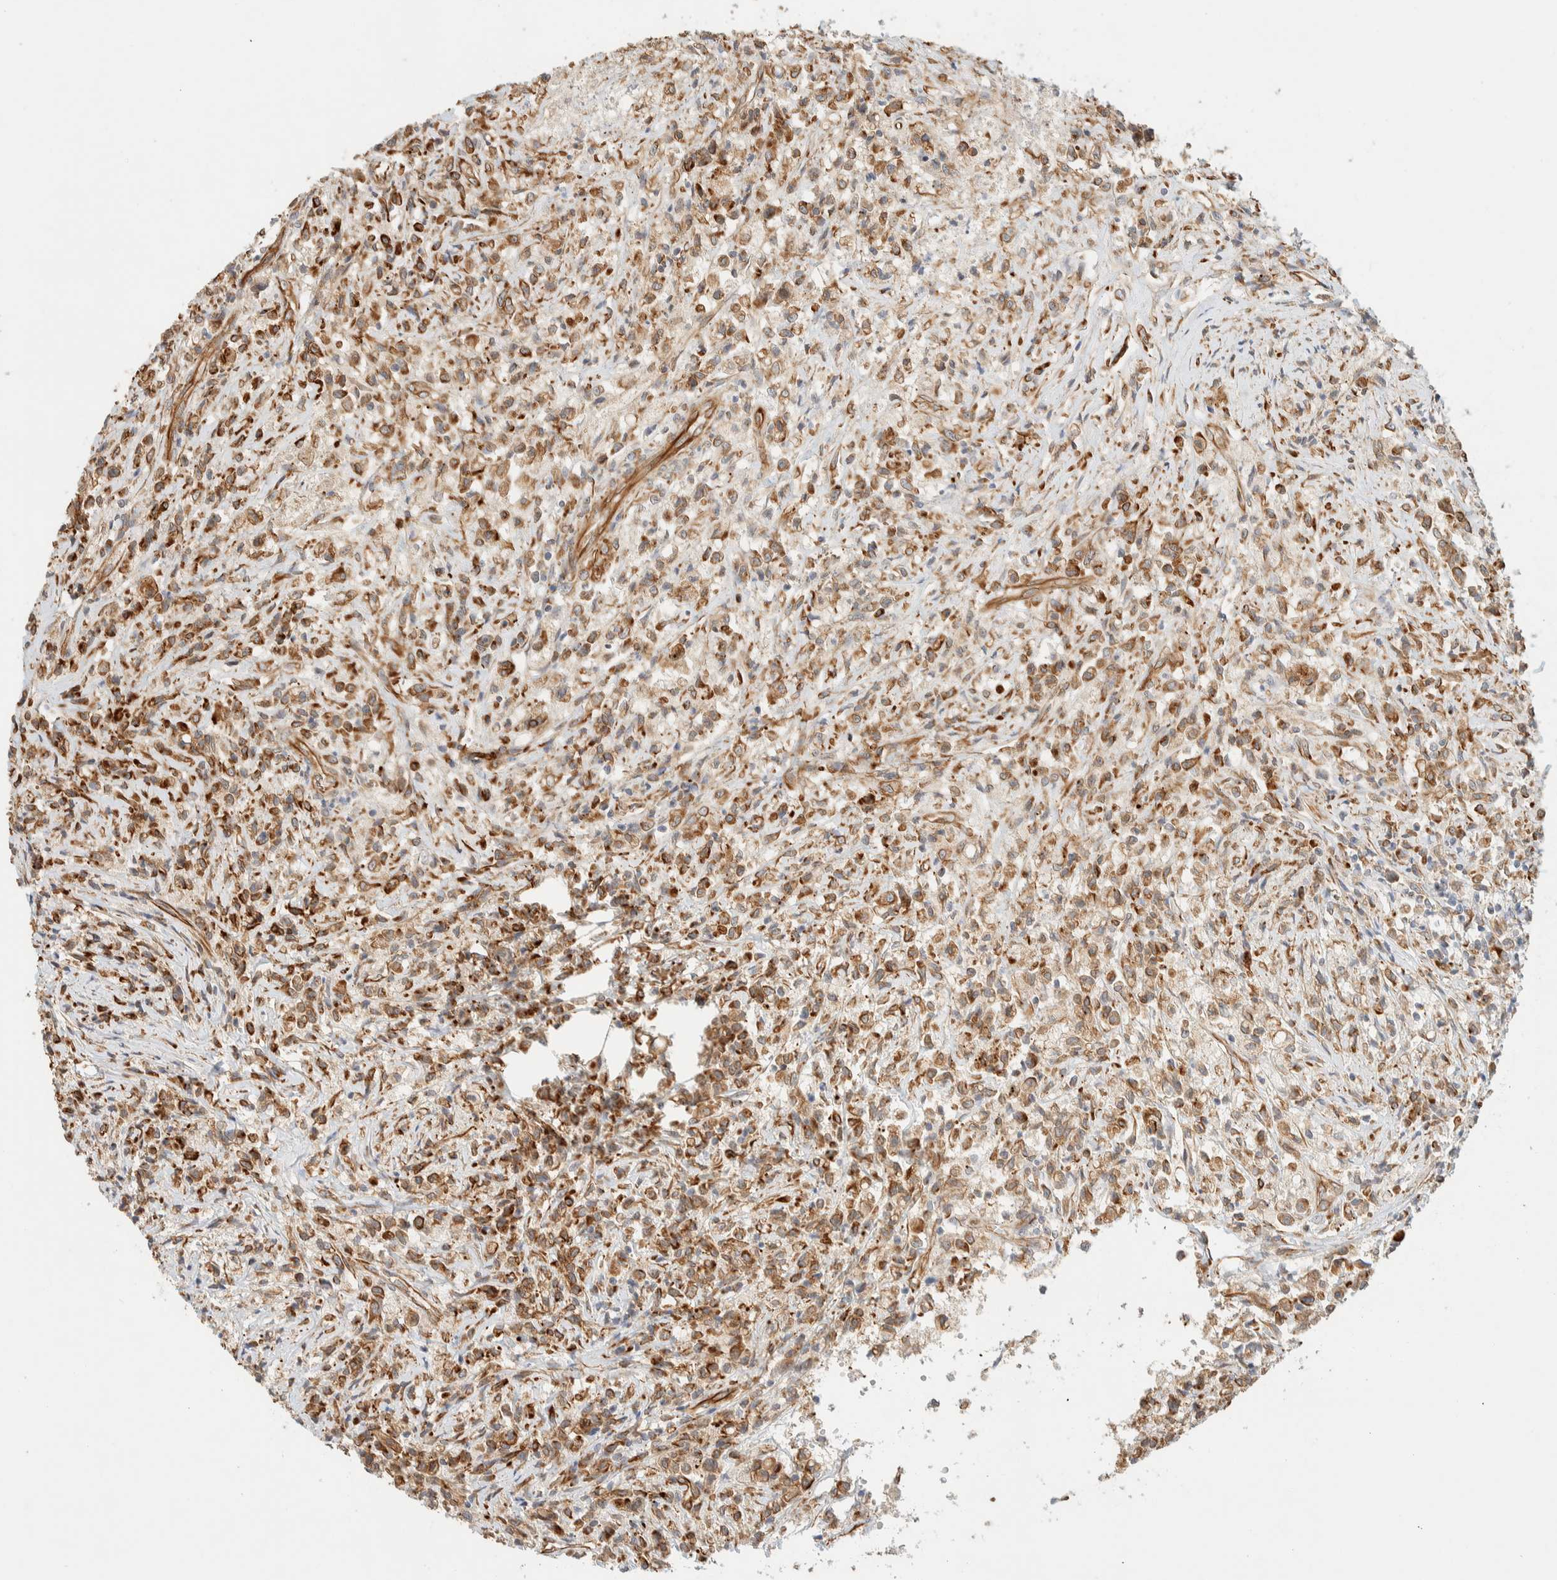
{"staining": {"intensity": "moderate", "quantity": ">75%", "location": "cytoplasmic/membranous"}, "tissue": "testis cancer", "cell_type": "Tumor cells", "image_type": "cancer", "snomed": [{"axis": "morphology", "description": "Carcinoma, Embryonal, NOS"}, {"axis": "topography", "description": "Testis"}], "caption": "High-power microscopy captured an immunohistochemistry (IHC) image of testis cancer (embryonal carcinoma), revealing moderate cytoplasmic/membranous staining in approximately >75% of tumor cells. The protein of interest is stained brown, and the nuclei are stained in blue (DAB IHC with brightfield microscopy, high magnification).", "gene": "FAT1", "patient": {"sex": "male", "age": 2}}